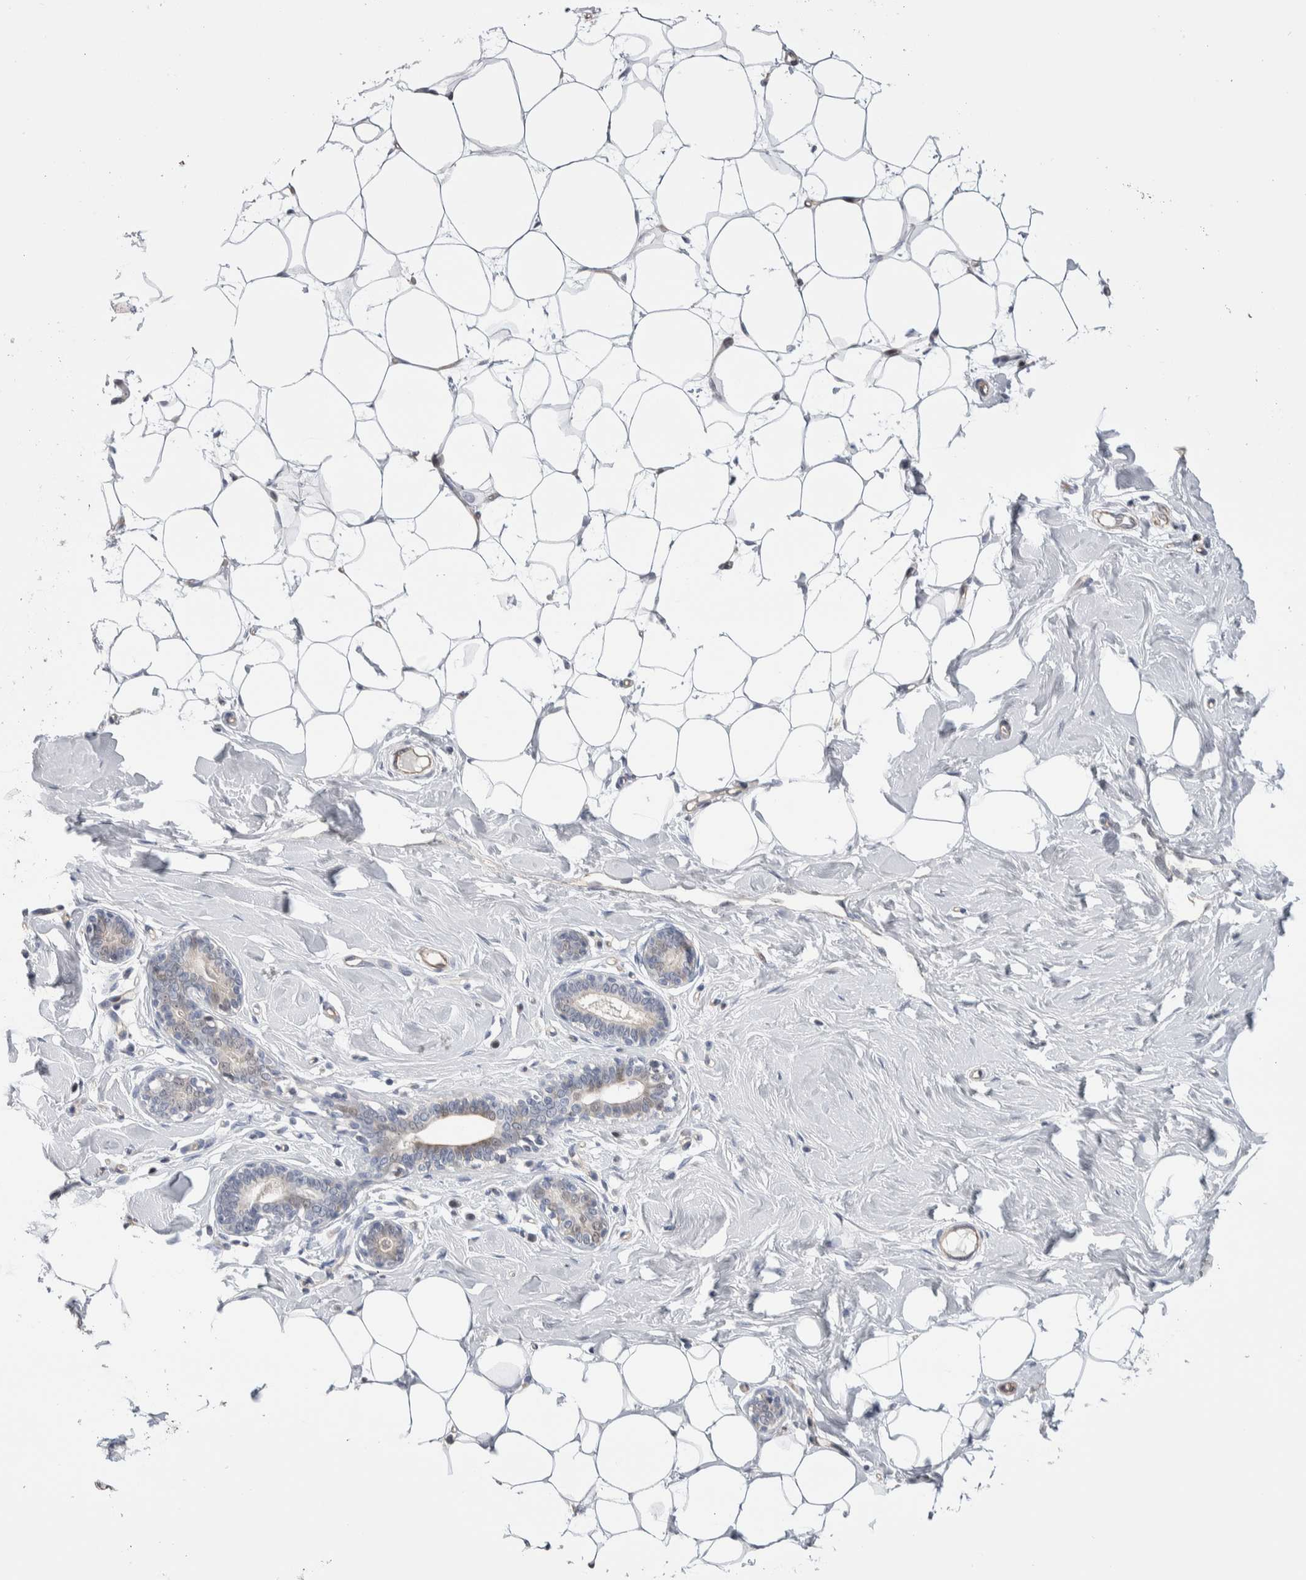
{"staining": {"intensity": "negative", "quantity": "none", "location": "none"}, "tissue": "breast", "cell_type": "Adipocytes", "image_type": "normal", "snomed": [{"axis": "morphology", "description": "Normal tissue, NOS"}, {"axis": "topography", "description": "Breast"}], "caption": "IHC histopathology image of unremarkable human breast stained for a protein (brown), which exhibits no expression in adipocytes.", "gene": "ZBTB49", "patient": {"sex": "female", "age": 23}}